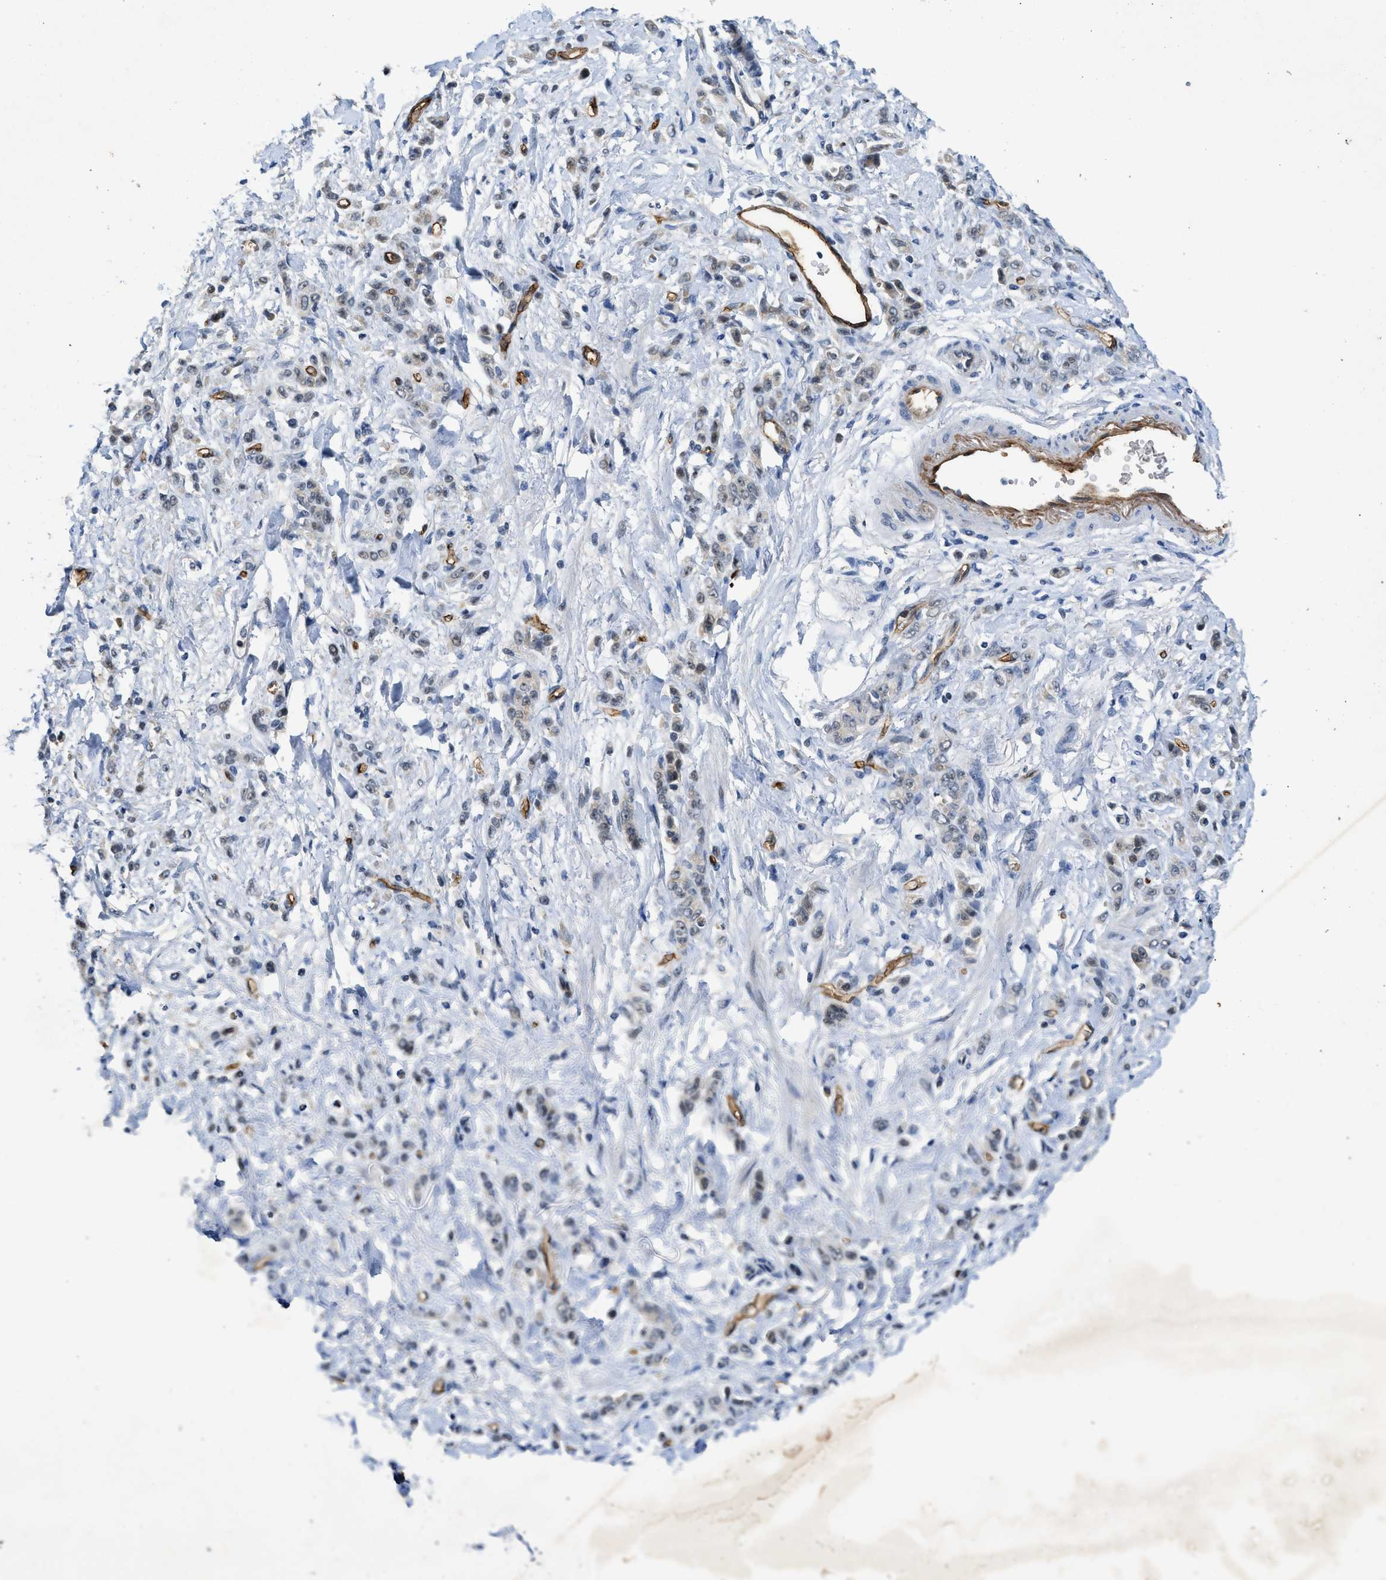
{"staining": {"intensity": "negative", "quantity": "none", "location": "none"}, "tissue": "stomach cancer", "cell_type": "Tumor cells", "image_type": "cancer", "snomed": [{"axis": "morphology", "description": "Normal tissue, NOS"}, {"axis": "morphology", "description": "Adenocarcinoma, NOS"}, {"axis": "topography", "description": "Stomach"}], "caption": "Immunohistochemistry (IHC) photomicrograph of stomach cancer stained for a protein (brown), which demonstrates no positivity in tumor cells. (IHC, brightfield microscopy, high magnification).", "gene": "SLCO2A1", "patient": {"sex": "male", "age": 82}}